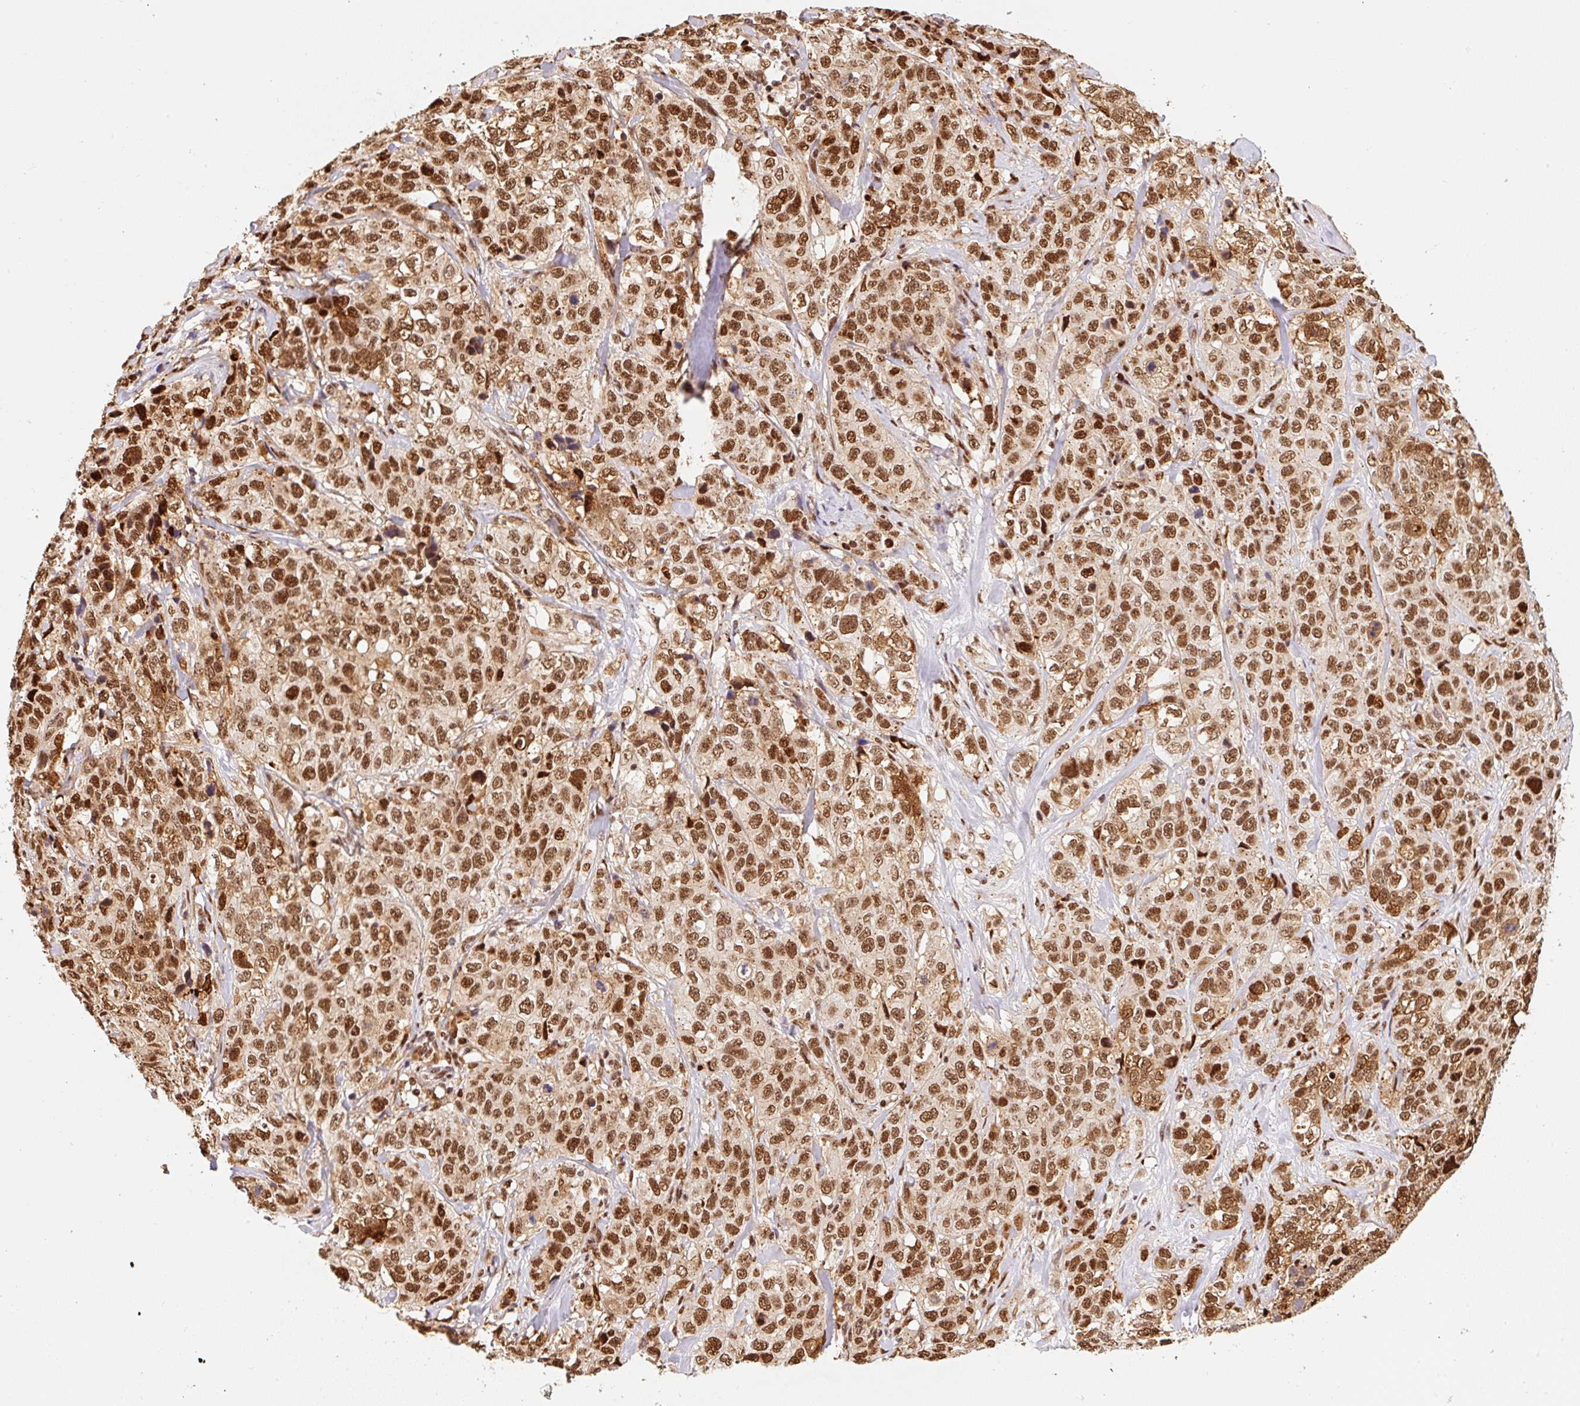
{"staining": {"intensity": "strong", "quantity": ">75%", "location": "nuclear"}, "tissue": "stomach cancer", "cell_type": "Tumor cells", "image_type": "cancer", "snomed": [{"axis": "morphology", "description": "Adenocarcinoma, NOS"}, {"axis": "topography", "description": "Stomach"}], "caption": "Strong nuclear protein expression is appreciated in about >75% of tumor cells in adenocarcinoma (stomach).", "gene": "GPR139", "patient": {"sex": "male", "age": 48}}